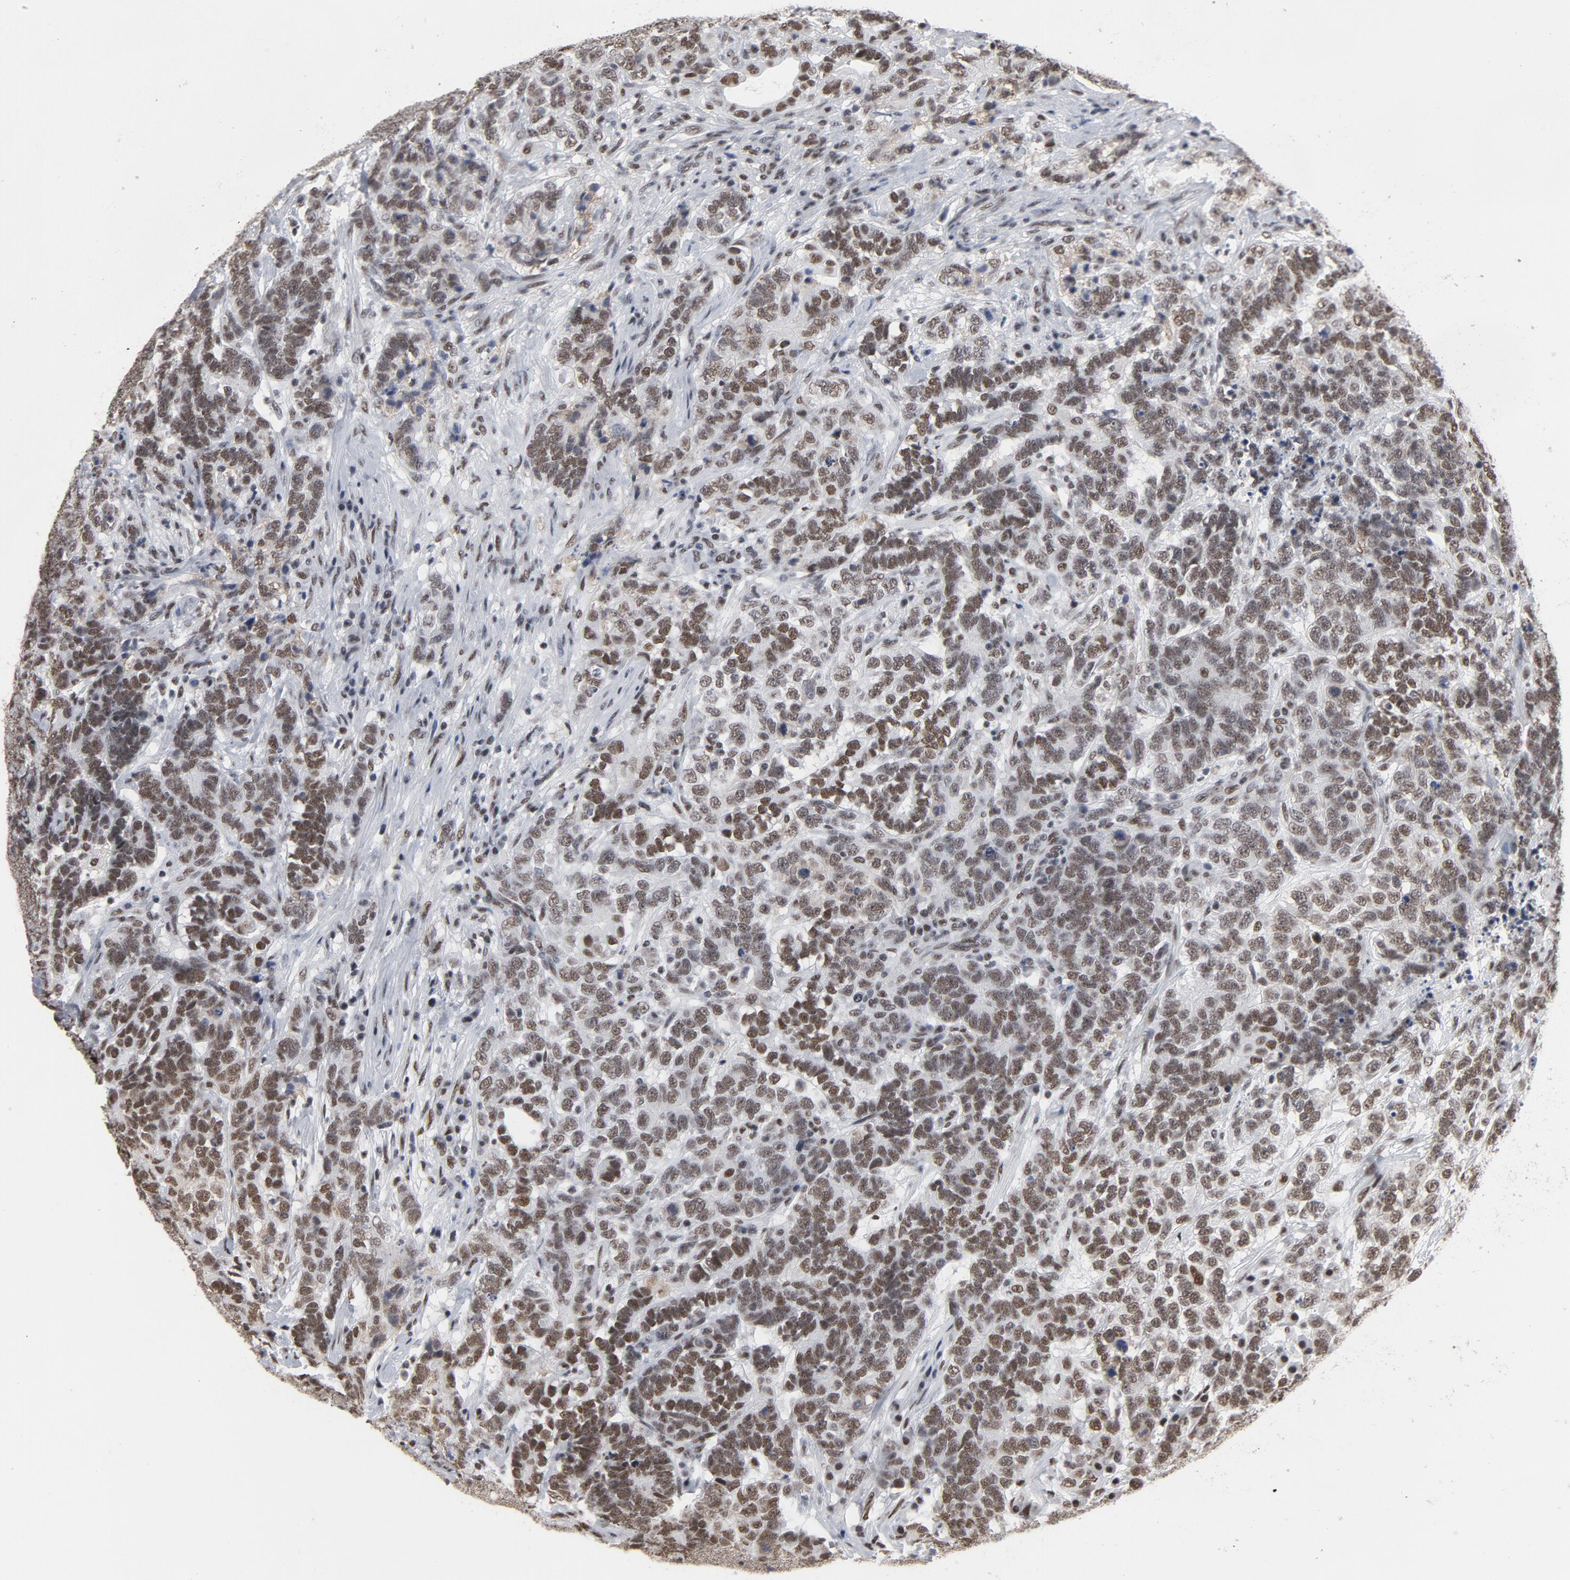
{"staining": {"intensity": "moderate", "quantity": ">75%", "location": "nuclear"}, "tissue": "testis cancer", "cell_type": "Tumor cells", "image_type": "cancer", "snomed": [{"axis": "morphology", "description": "Carcinoma, Embryonal, NOS"}, {"axis": "topography", "description": "Testis"}], "caption": "A micrograph of testis cancer stained for a protein exhibits moderate nuclear brown staining in tumor cells. (DAB IHC with brightfield microscopy, high magnification).", "gene": "MRE11", "patient": {"sex": "male", "age": 26}}